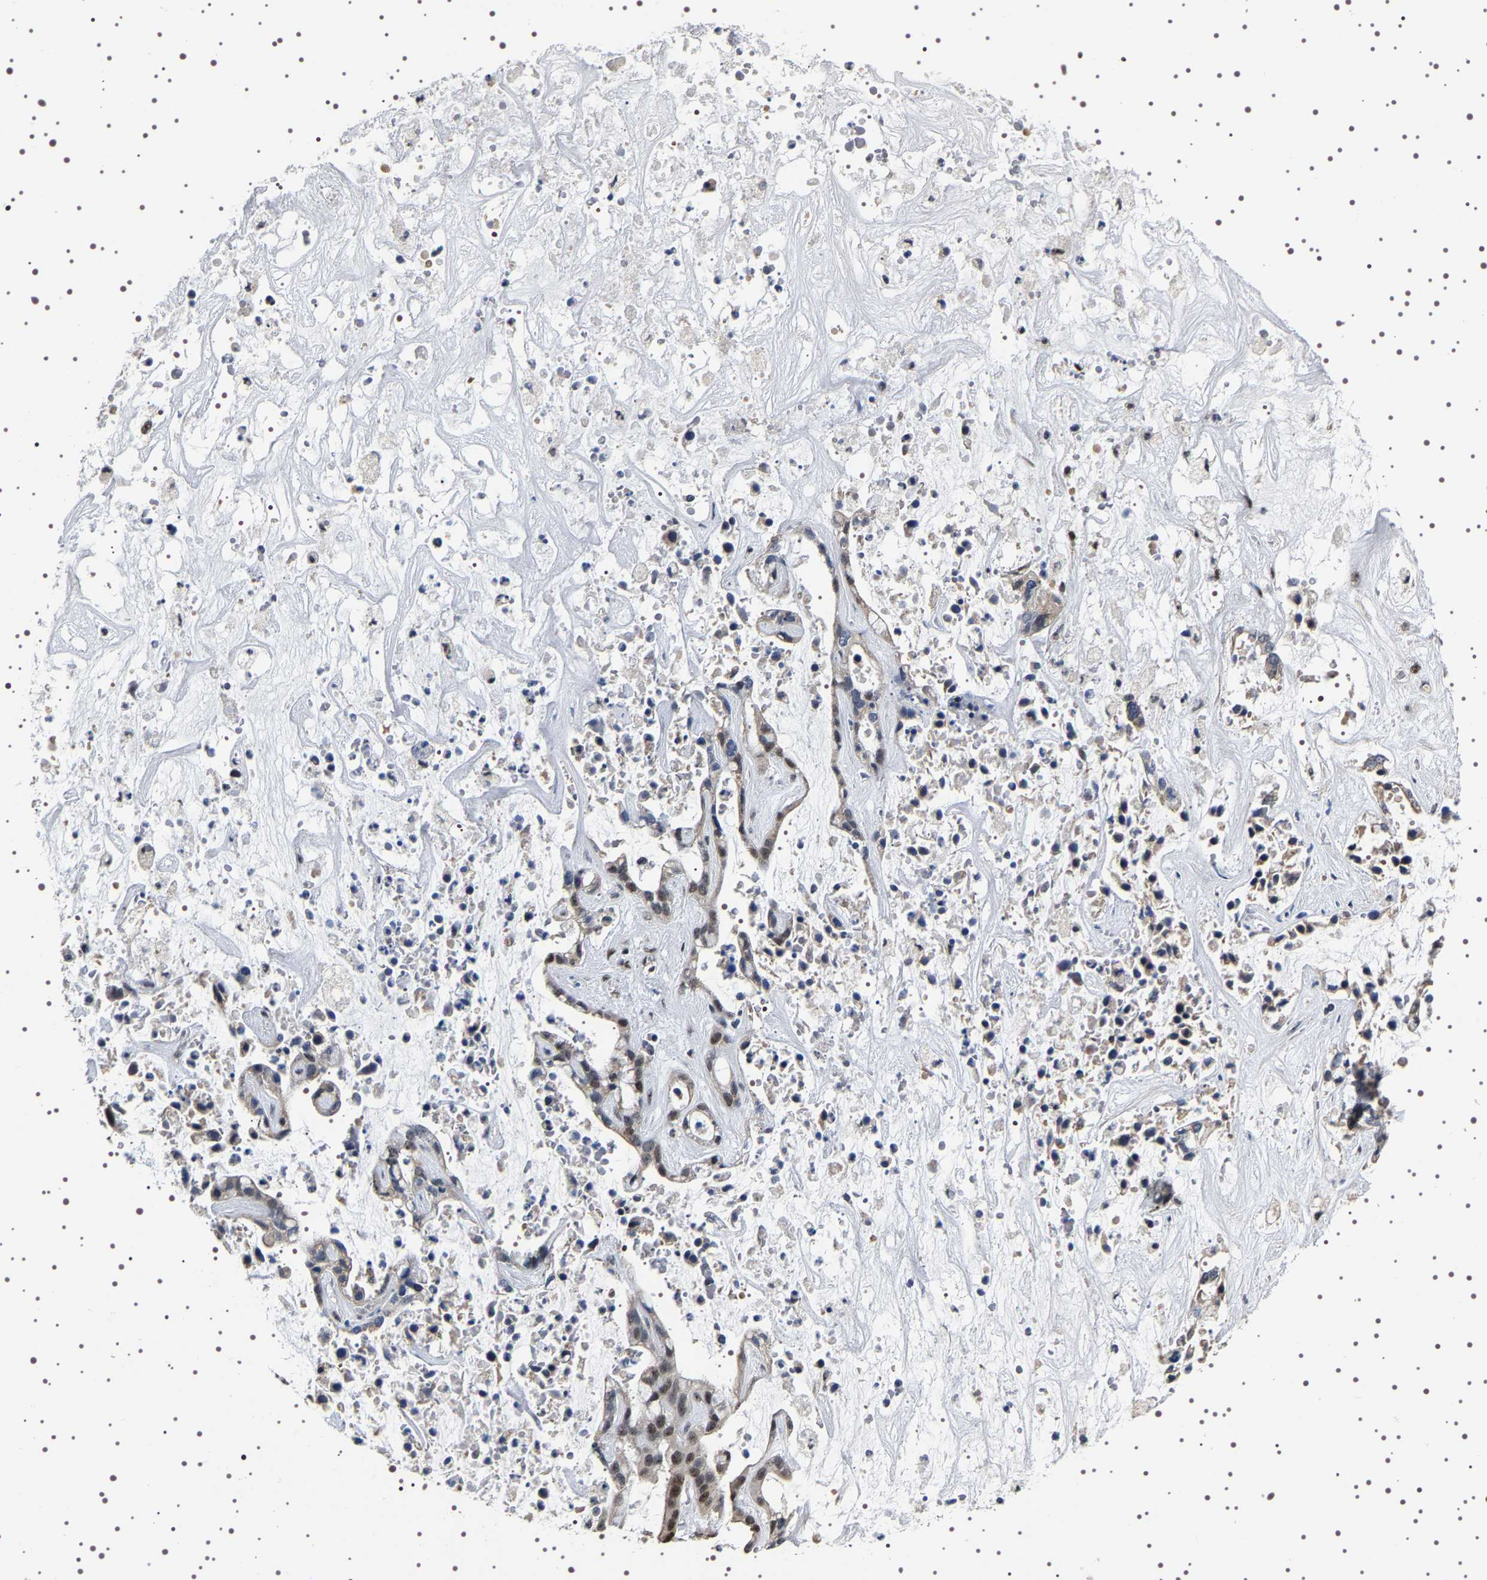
{"staining": {"intensity": "strong", "quantity": "<25%", "location": "nuclear"}, "tissue": "liver cancer", "cell_type": "Tumor cells", "image_type": "cancer", "snomed": [{"axis": "morphology", "description": "Cholangiocarcinoma"}, {"axis": "topography", "description": "Liver"}], "caption": "IHC photomicrograph of neoplastic tissue: human liver cholangiocarcinoma stained using IHC demonstrates medium levels of strong protein expression localized specifically in the nuclear of tumor cells, appearing as a nuclear brown color.", "gene": "GNL3", "patient": {"sex": "female", "age": 65}}